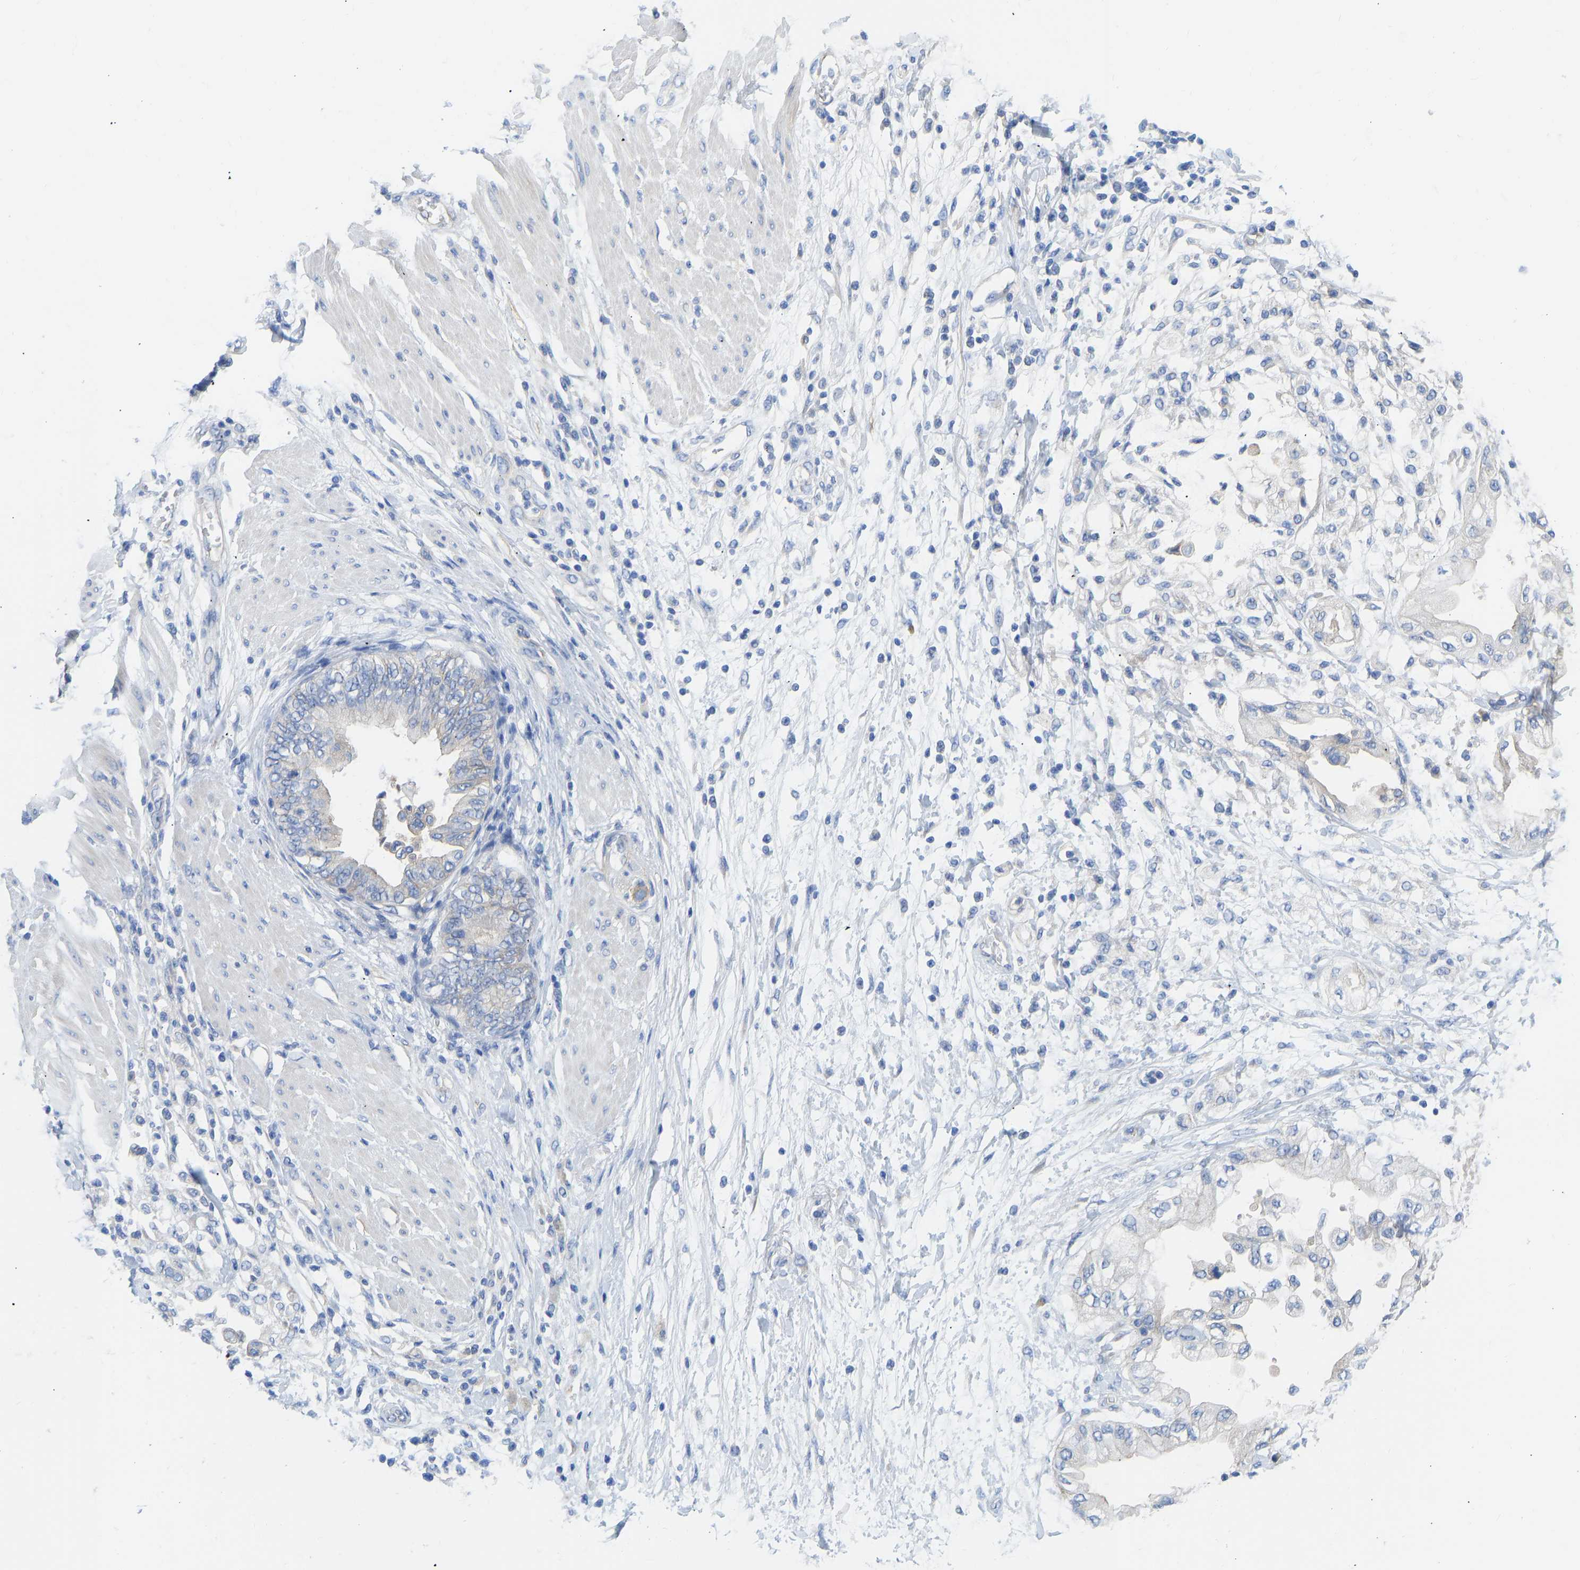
{"staining": {"intensity": "negative", "quantity": "none", "location": "none"}, "tissue": "adipose tissue", "cell_type": "Adipocytes", "image_type": "normal", "snomed": [{"axis": "morphology", "description": "Normal tissue, NOS"}, {"axis": "morphology", "description": "Adenocarcinoma, NOS"}, {"axis": "topography", "description": "Duodenum"}, {"axis": "topography", "description": "Peripheral nerve tissue"}], "caption": "This is a histopathology image of immunohistochemistry staining of normal adipose tissue, which shows no expression in adipocytes. (Stains: DAB immunohistochemistry with hematoxylin counter stain, Microscopy: brightfield microscopy at high magnification).", "gene": "CHAD", "patient": {"sex": "female", "age": 60}}